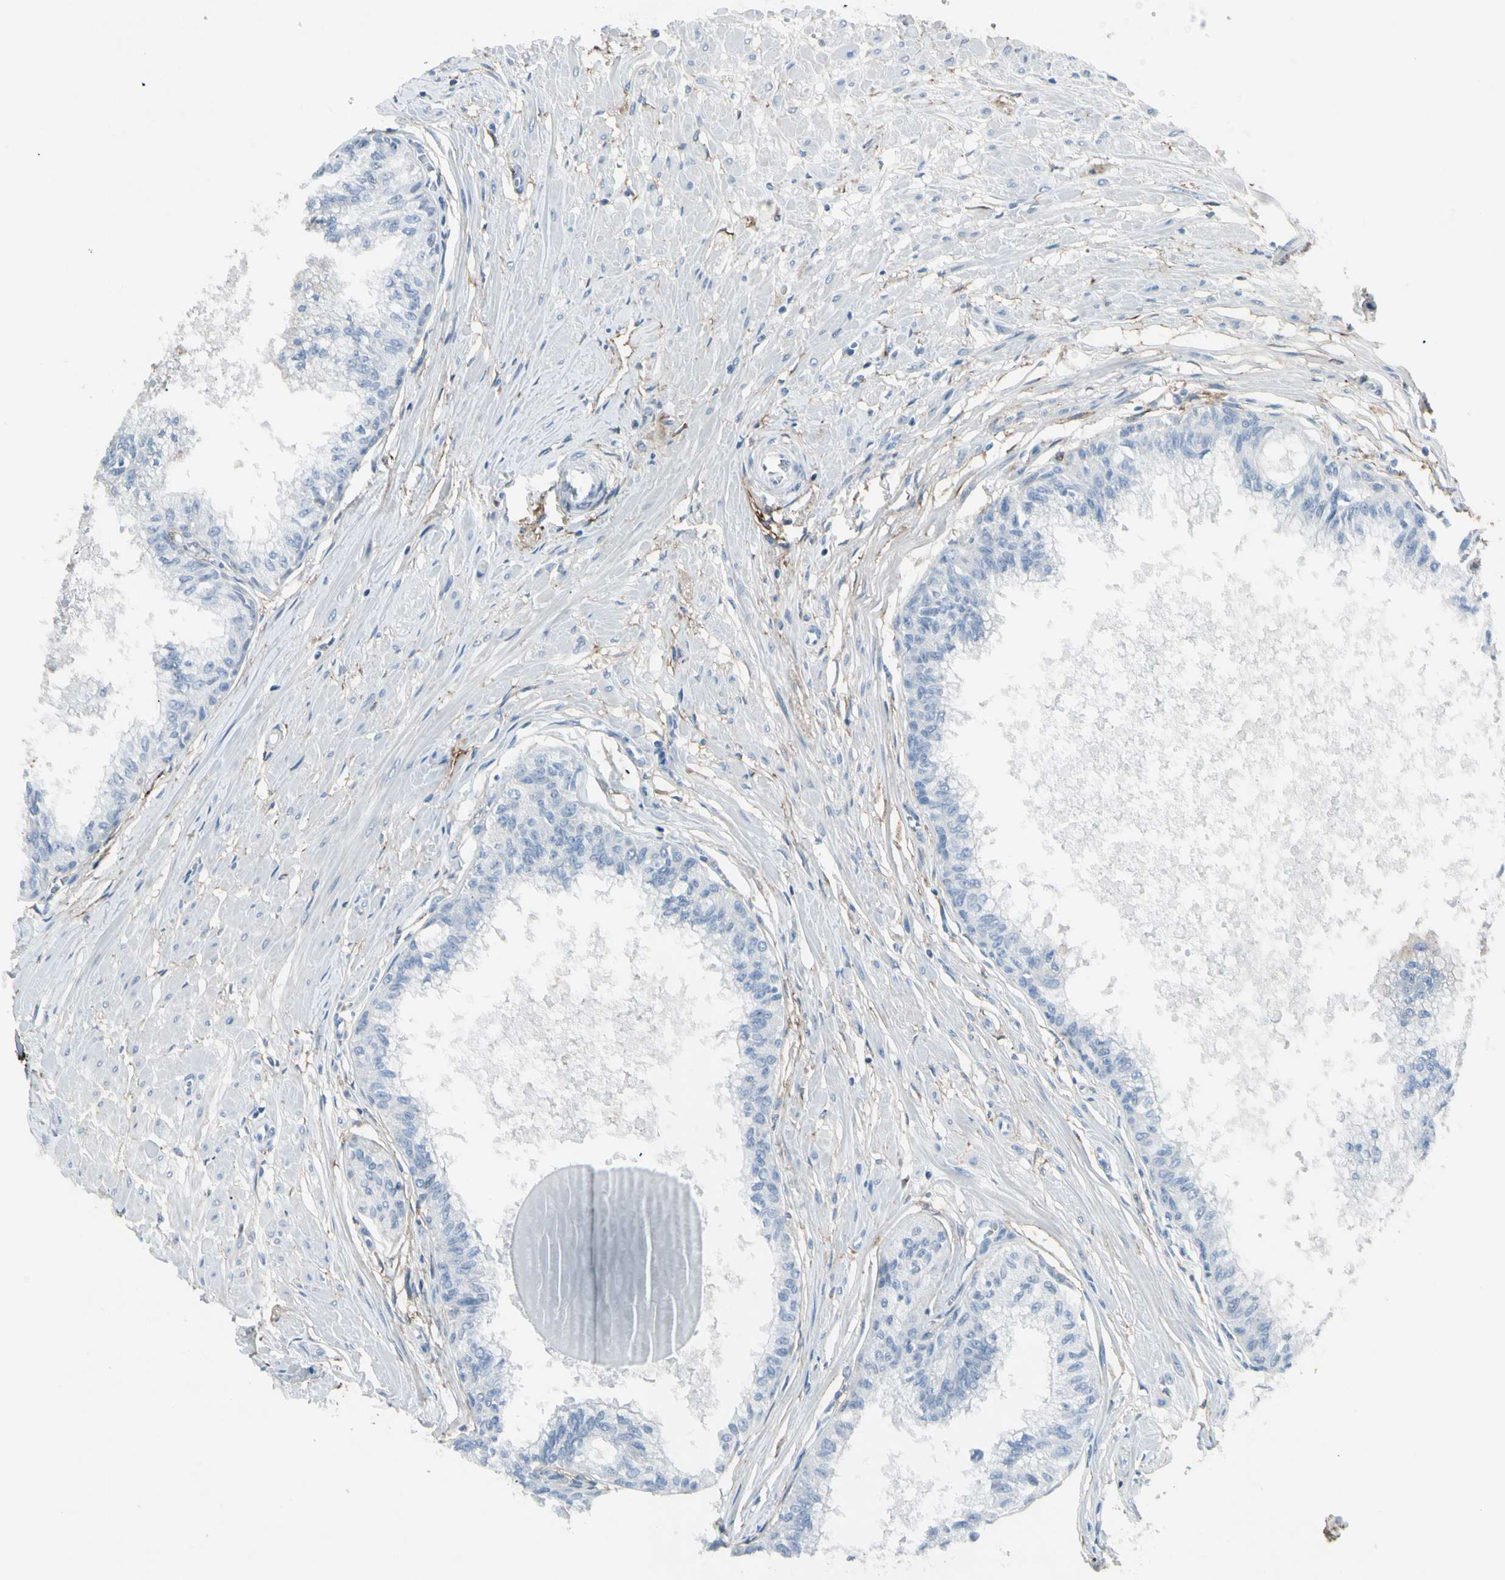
{"staining": {"intensity": "negative", "quantity": "none", "location": "none"}, "tissue": "prostate", "cell_type": "Glandular cells", "image_type": "normal", "snomed": [{"axis": "morphology", "description": "Normal tissue, NOS"}, {"axis": "topography", "description": "Prostate"}, {"axis": "topography", "description": "Seminal veicle"}], "caption": "This photomicrograph is of unremarkable prostate stained with IHC to label a protein in brown with the nuclei are counter-stained blue. There is no positivity in glandular cells. (DAB IHC, high magnification).", "gene": "PIGR", "patient": {"sex": "male", "age": 60}}